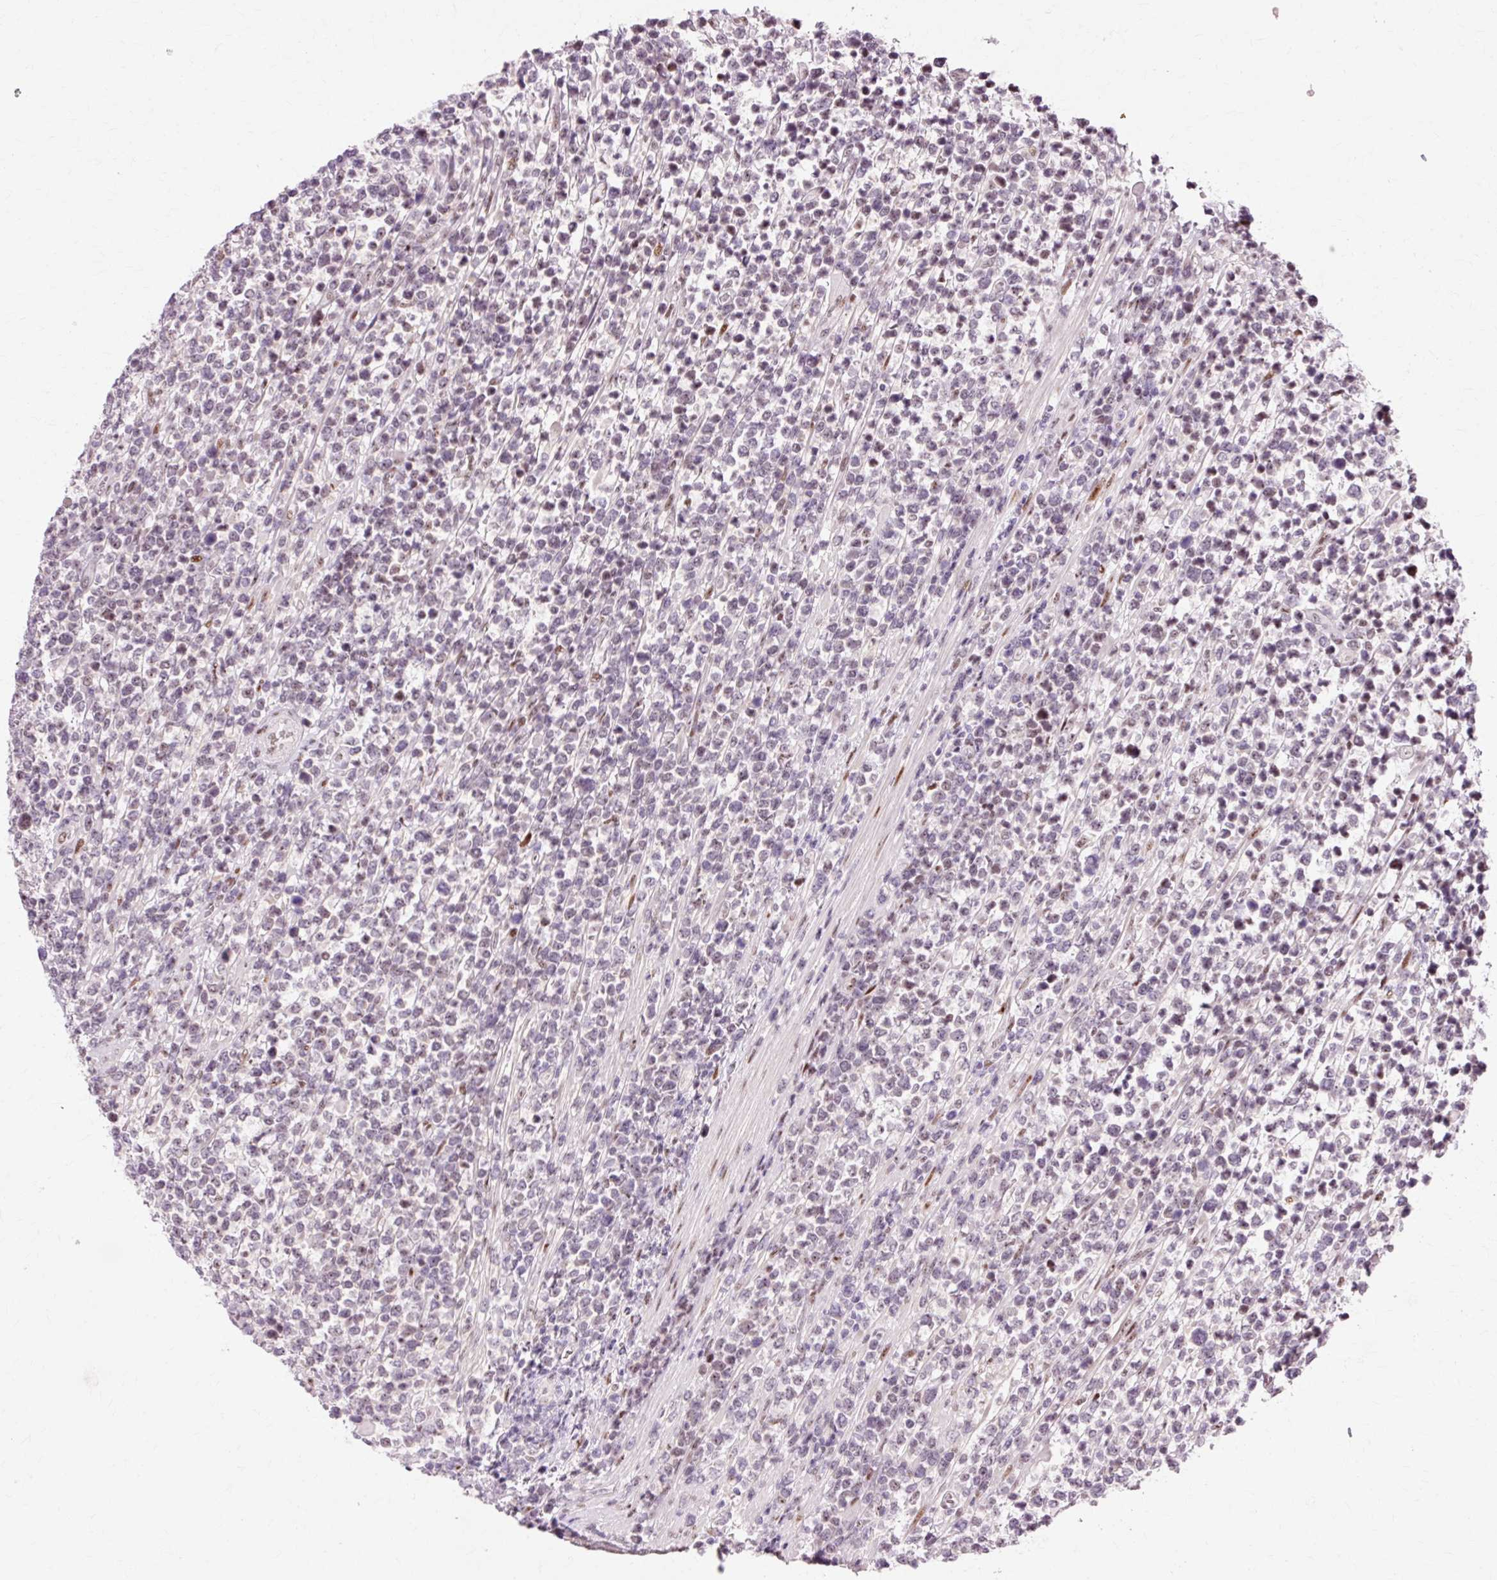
{"staining": {"intensity": "weak", "quantity": "<25%", "location": "nuclear"}, "tissue": "lymphoma", "cell_type": "Tumor cells", "image_type": "cancer", "snomed": [{"axis": "morphology", "description": "Malignant lymphoma, non-Hodgkin's type, High grade"}, {"axis": "topography", "description": "Soft tissue"}], "caption": "This is an immunohistochemistry histopathology image of human lymphoma. There is no positivity in tumor cells.", "gene": "MACROD2", "patient": {"sex": "female", "age": 56}}